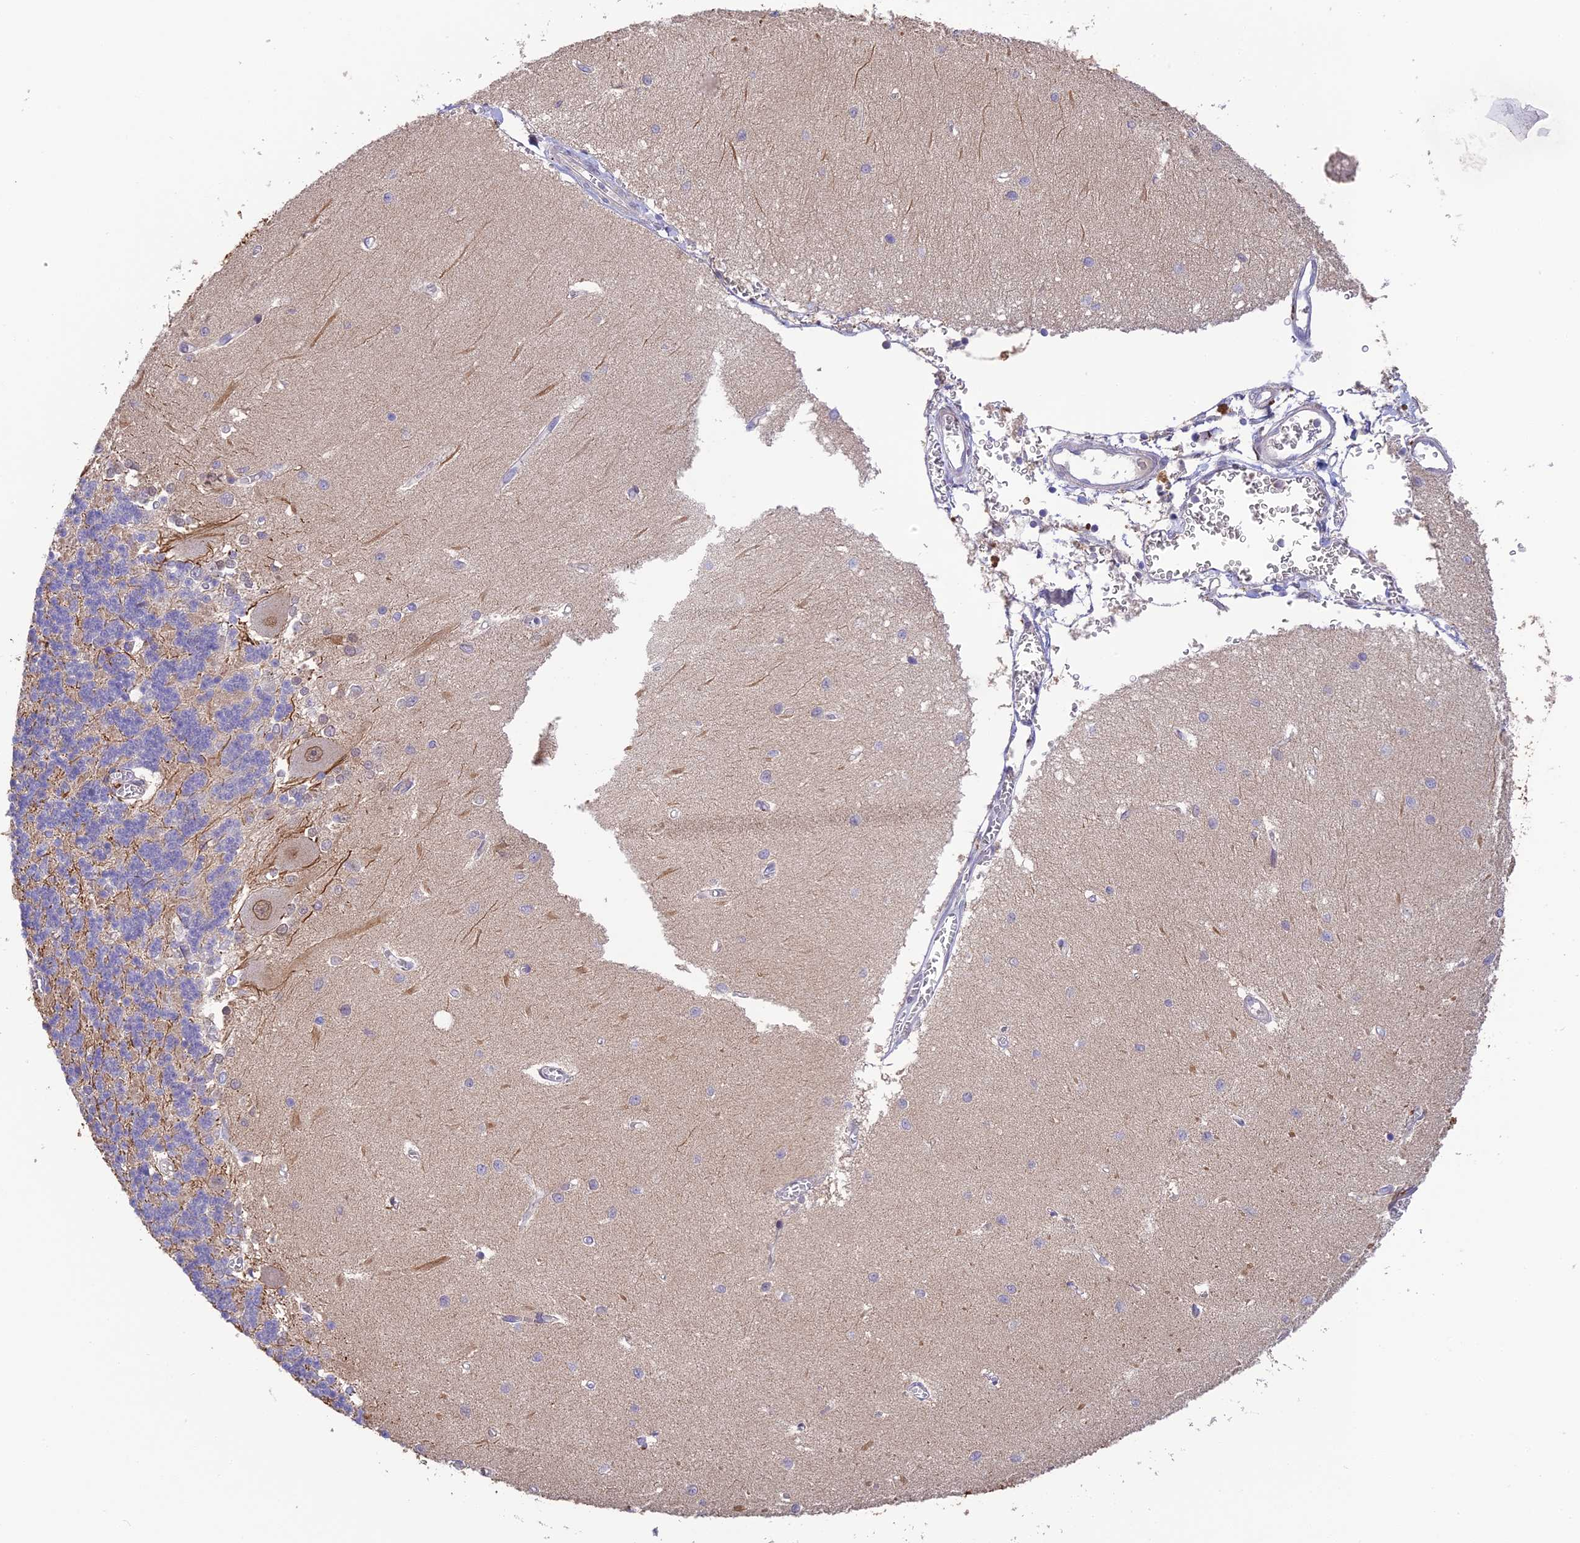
{"staining": {"intensity": "negative", "quantity": "none", "location": "none"}, "tissue": "cerebellum", "cell_type": "Cells in granular layer", "image_type": "normal", "snomed": [{"axis": "morphology", "description": "Normal tissue, NOS"}, {"axis": "topography", "description": "Cerebellum"}], "caption": "Human cerebellum stained for a protein using immunohistochemistry (IHC) demonstrates no positivity in cells in granular layer.", "gene": "BMT2", "patient": {"sex": "male", "age": 37}}